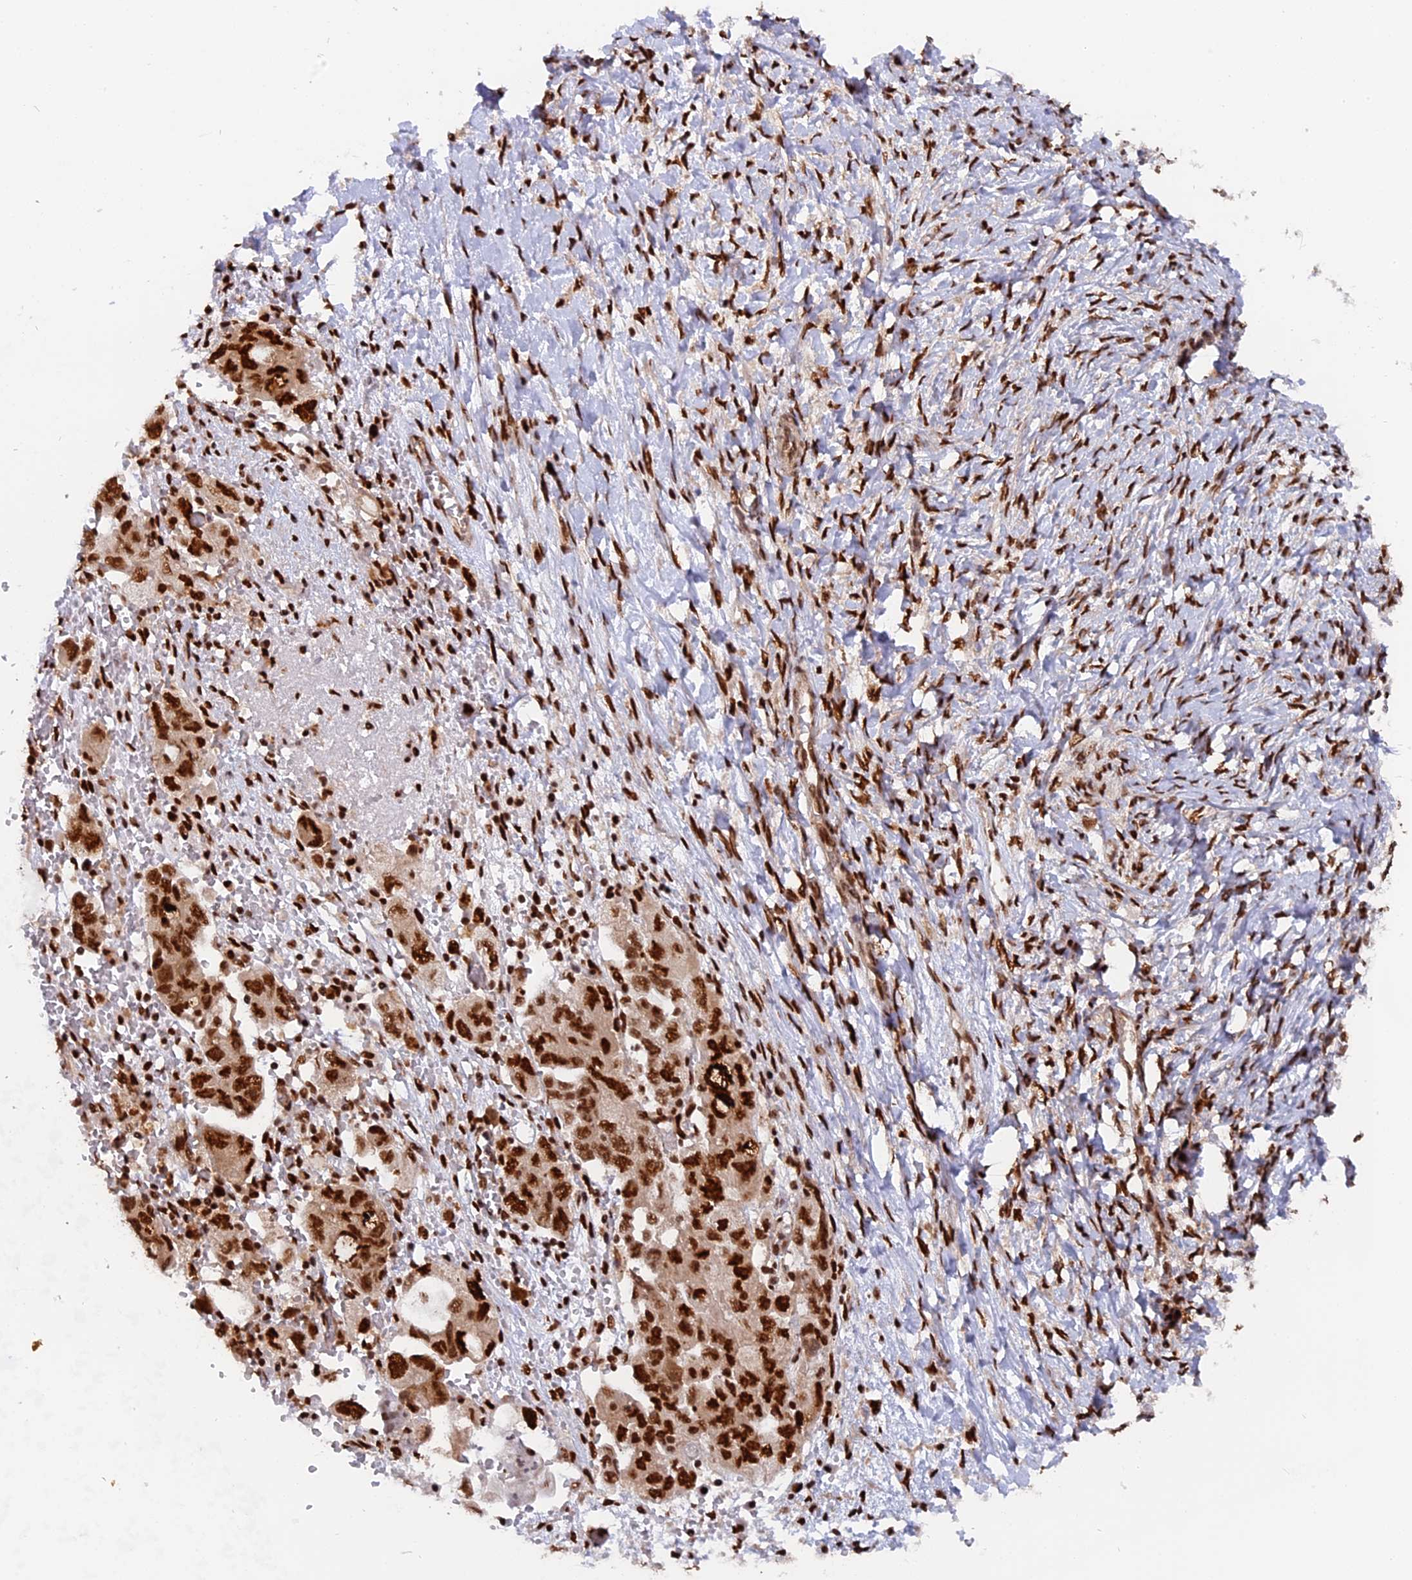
{"staining": {"intensity": "strong", "quantity": ">75%", "location": "nuclear"}, "tissue": "ovarian cancer", "cell_type": "Tumor cells", "image_type": "cancer", "snomed": [{"axis": "morphology", "description": "Carcinoma, NOS"}, {"axis": "morphology", "description": "Cystadenocarcinoma, serous, NOS"}, {"axis": "topography", "description": "Ovary"}], "caption": "An image of carcinoma (ovarian) stained for a protein exhibits strong nuclear brown staining in tumor cells.", "gene": "RAMAC", "patient": {"sex": "female", "age": 69}}